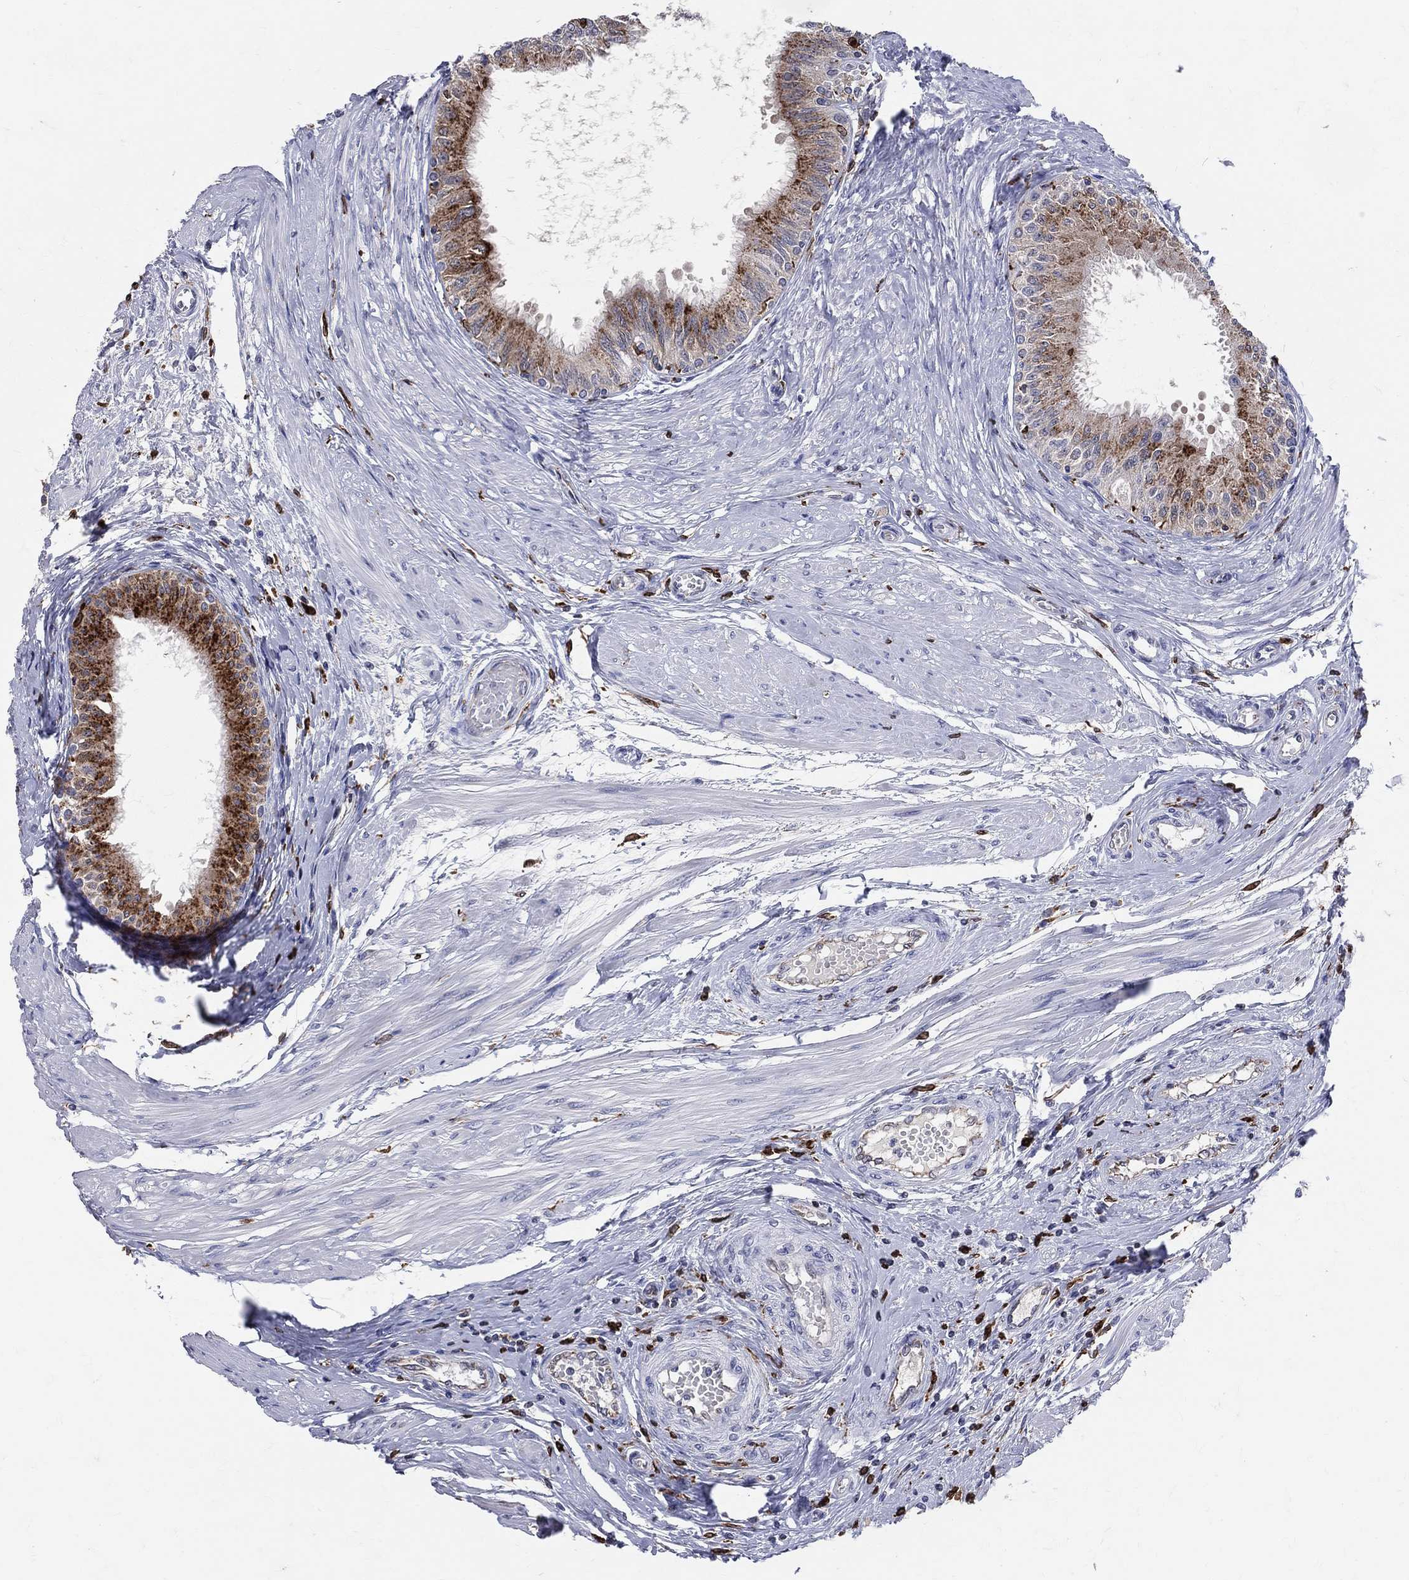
{"staining": {"intensity": "strong", "quantity": ">75%", "location": "cytoplasmic/membranous"}, "tissue": "epididymis", "cell_type": "Glandular cells", "image_type": "normal", "snomed": [{"axis": "morphology", "description": "Normal tissue, NOS"}, {"axis": "morphology", "description": "Seminoma, NOS"}, {"axis": "topography", "description": "Testis"}, {"axis": "topography", "description": "Epididymis"}], "caption": "Glandular cells demonstrate strong cytoplasmic/membranous expression in about >75% of cells in benign epididymis. The protein is shown in brown color, while the nuclei are stained blue.", "gene": "CD74", "patient": {"sex": "male", "age": 61}}